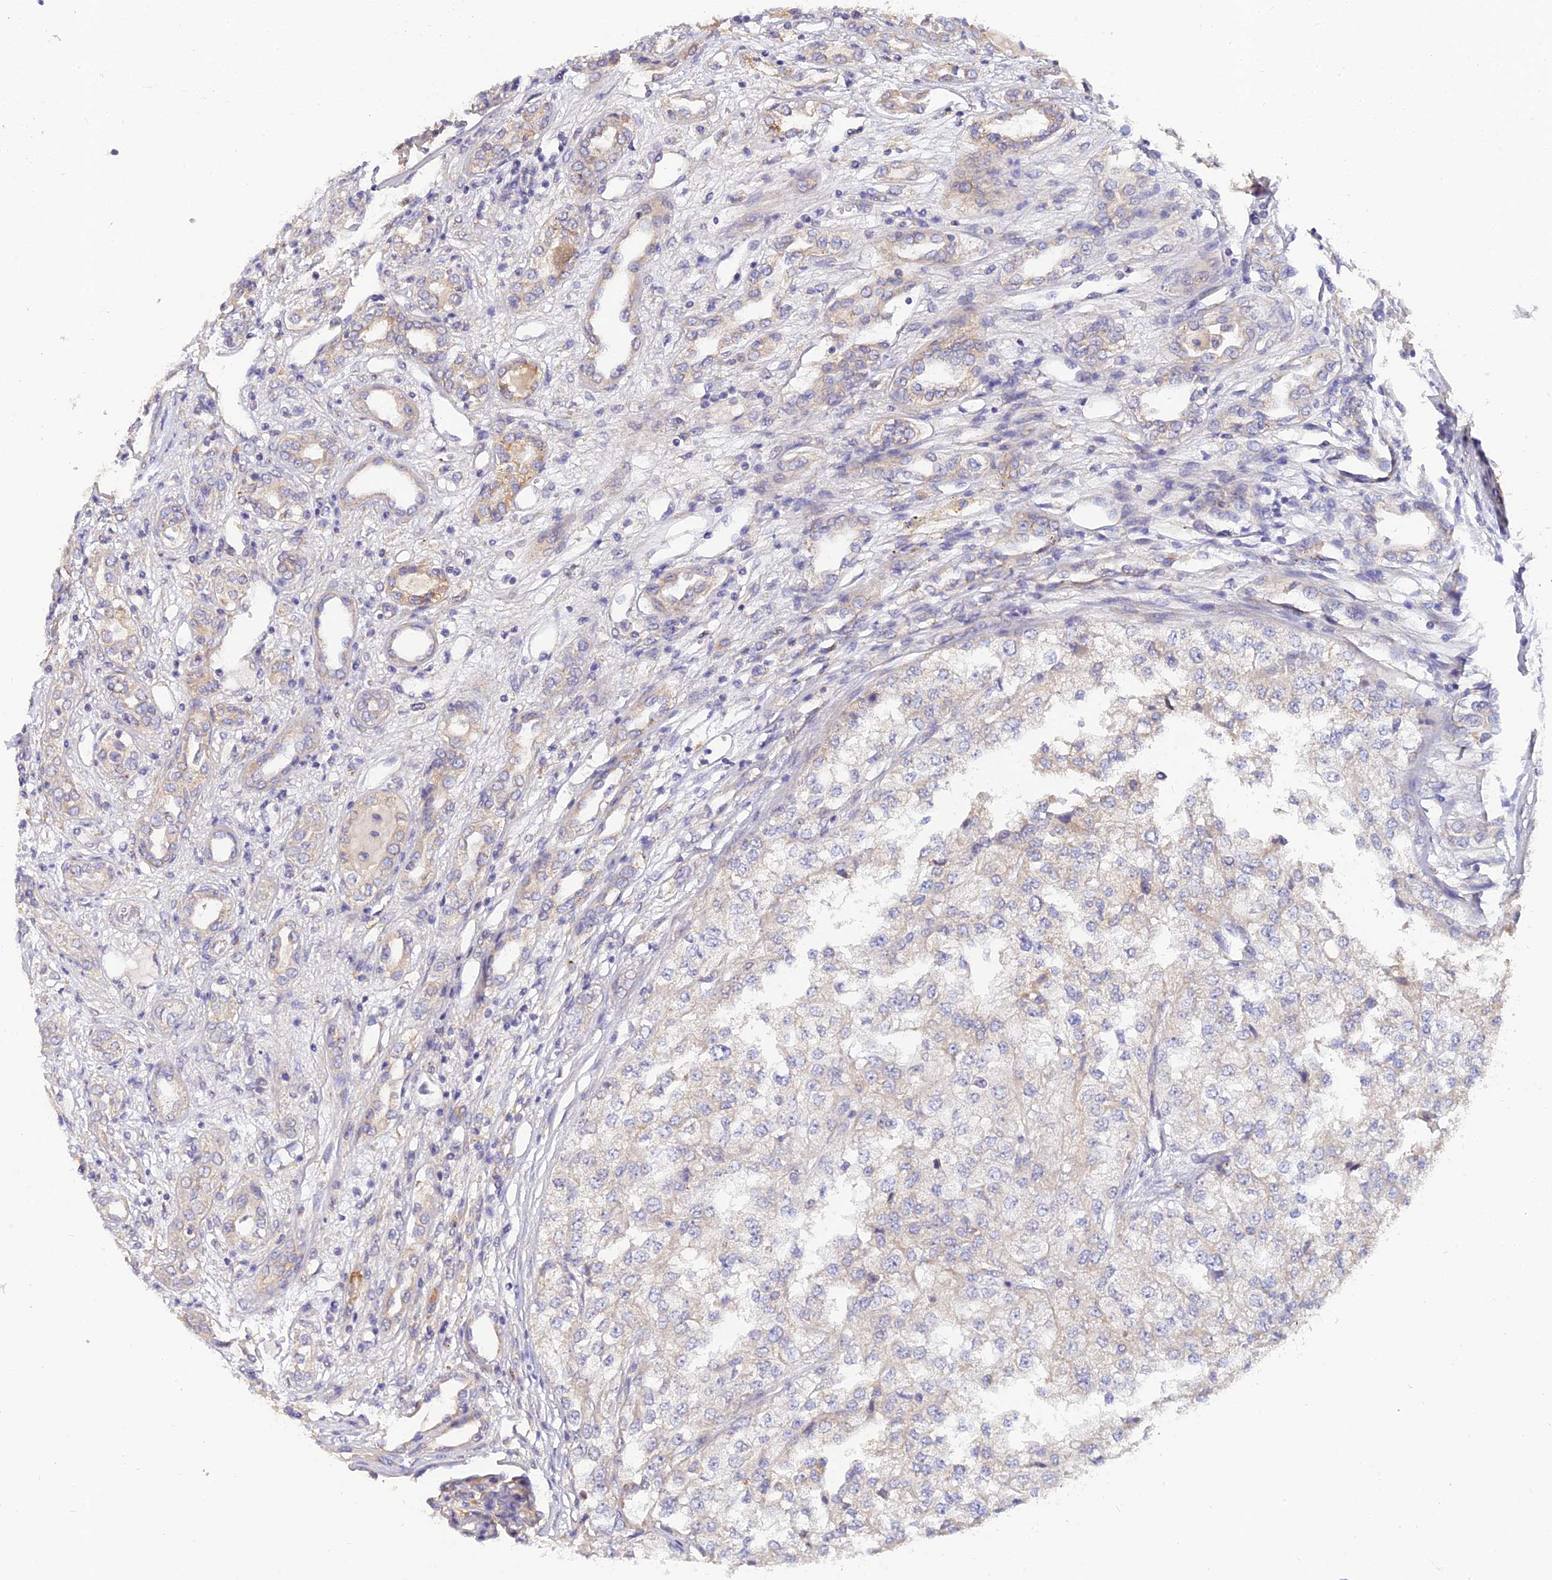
{"staining": {"intensity": "negative", "quantity": "none", "location": "none"}, "tissue": "renal cancer", "cell_type": "Tumor cells", "image_type": "cancer", "snomed": [{"axis": "morphology", "description": "Adenocarcinoma, NOS"}, {"axis": "topography", "description": "Kidney"}], "caption": "Immunohistochemistry of renal cancer (adenocarcinoma) exhibits no expression in tumor cells.", "gene": "ARL8B", "patient": {"sex": "female", "age": 54}}